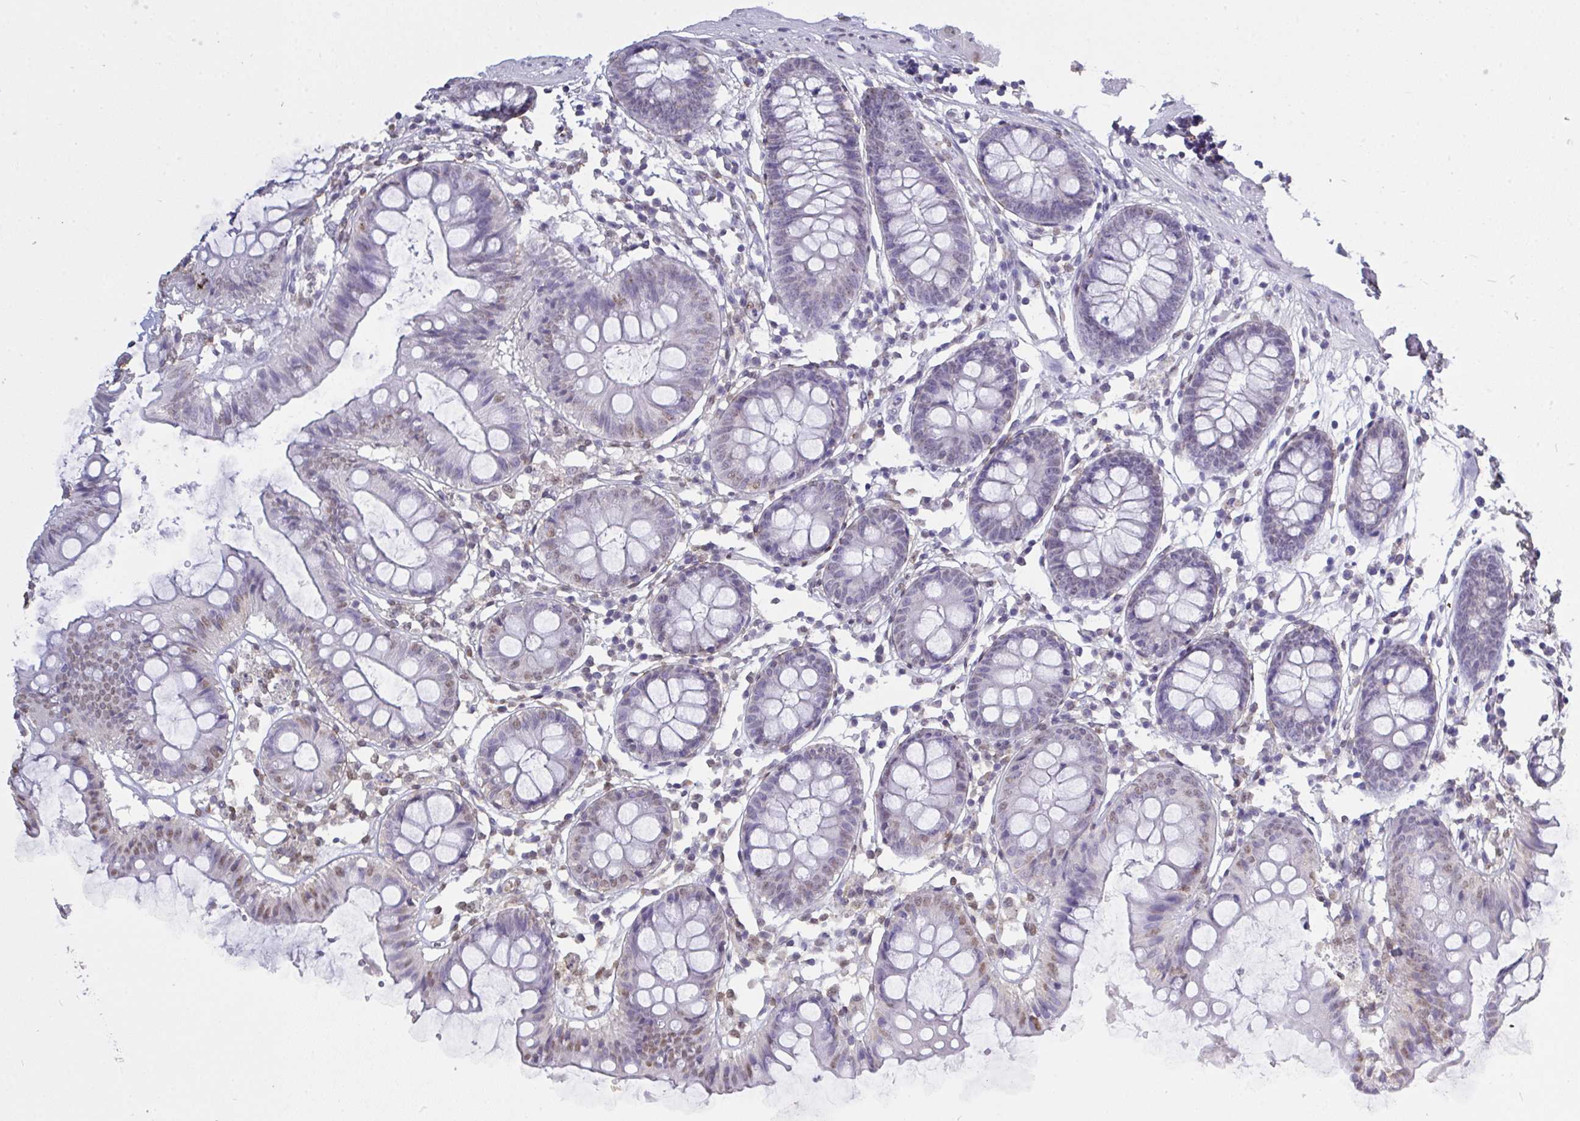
{"staining": {"intensity": "negative", "quantity": "none", "location": "none"}, "tissue": "colon", "cell_type": "Endothelial cells", "image_type": "normal", "snomed": [{"axis": "morphology", "description": "Normal tissue, NOS"}, {"axis": "topography", "description": "Colon"}], "caption": "Endothelial cells are negative for brown protein staining in normal colon. The staining was performed using DAB (3,3'-diaminobenzidine) to visualize the protein expression in brown, while the nuclei were stained in blue with hematoxylin (Magnification: 20x).", "gene": "SEMA6B", "patient": {"sex": "female", "age": 84}}